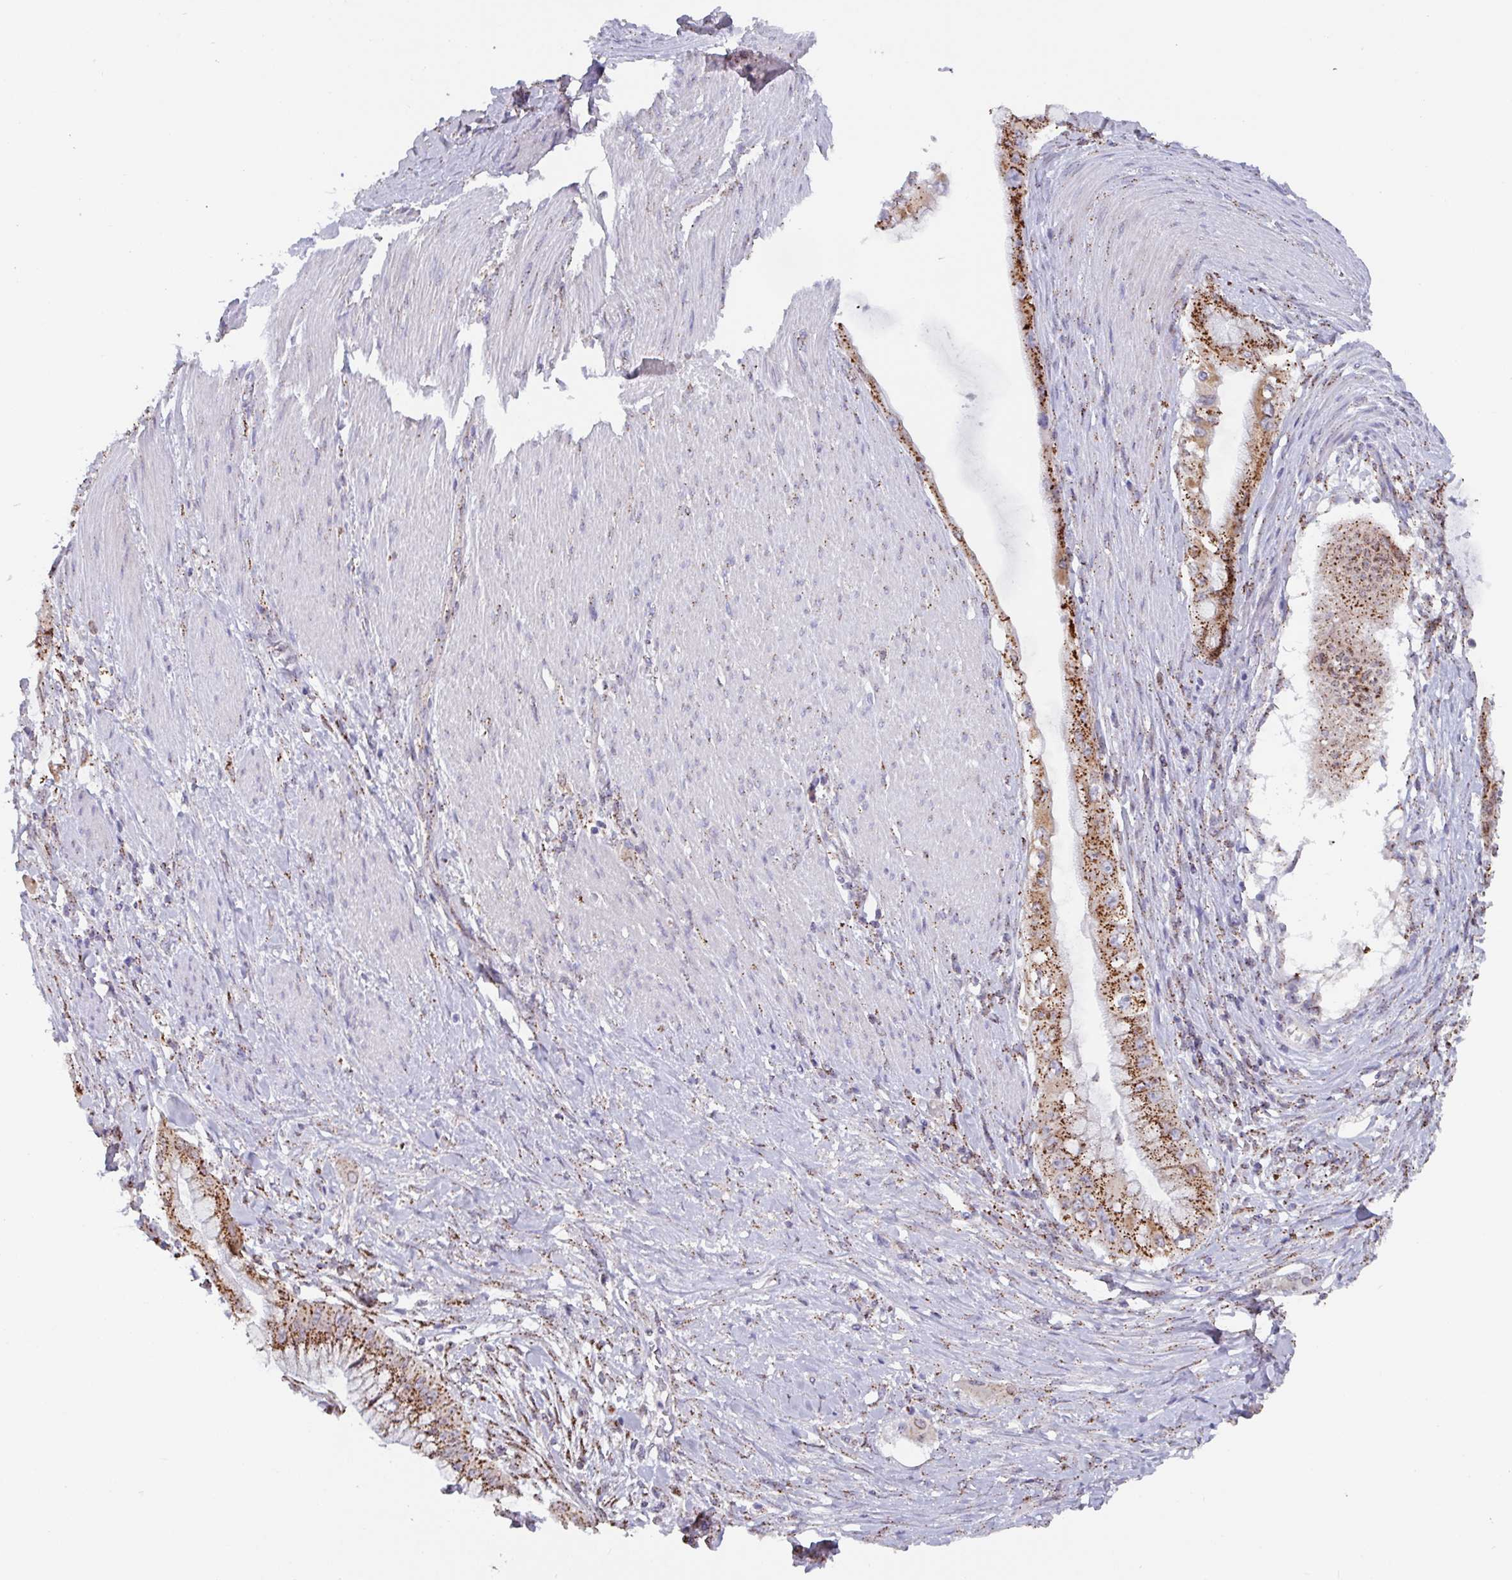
{"staining": {"intensity": "moderate", "quantity": ">75%", "location": "cytoplasmic/membranous"}, "tissue": "pancreatic cancer", "cell_type": "Tumor cells", "image_type": "cancer", "snomed": [{"axis": "morphology", "description": "Adenocarcinoma, NOS"}, {"axis": "topography", "description": "Pancreas"}], "caption": "DAB immunohistochemical staining of human pancreatic cancer displays moderate cytoplasmic/membranous protein staining in about >75% of tumor cells.", "gene": "PROSER3", "patient": {"sex": "male", "age": 48}}